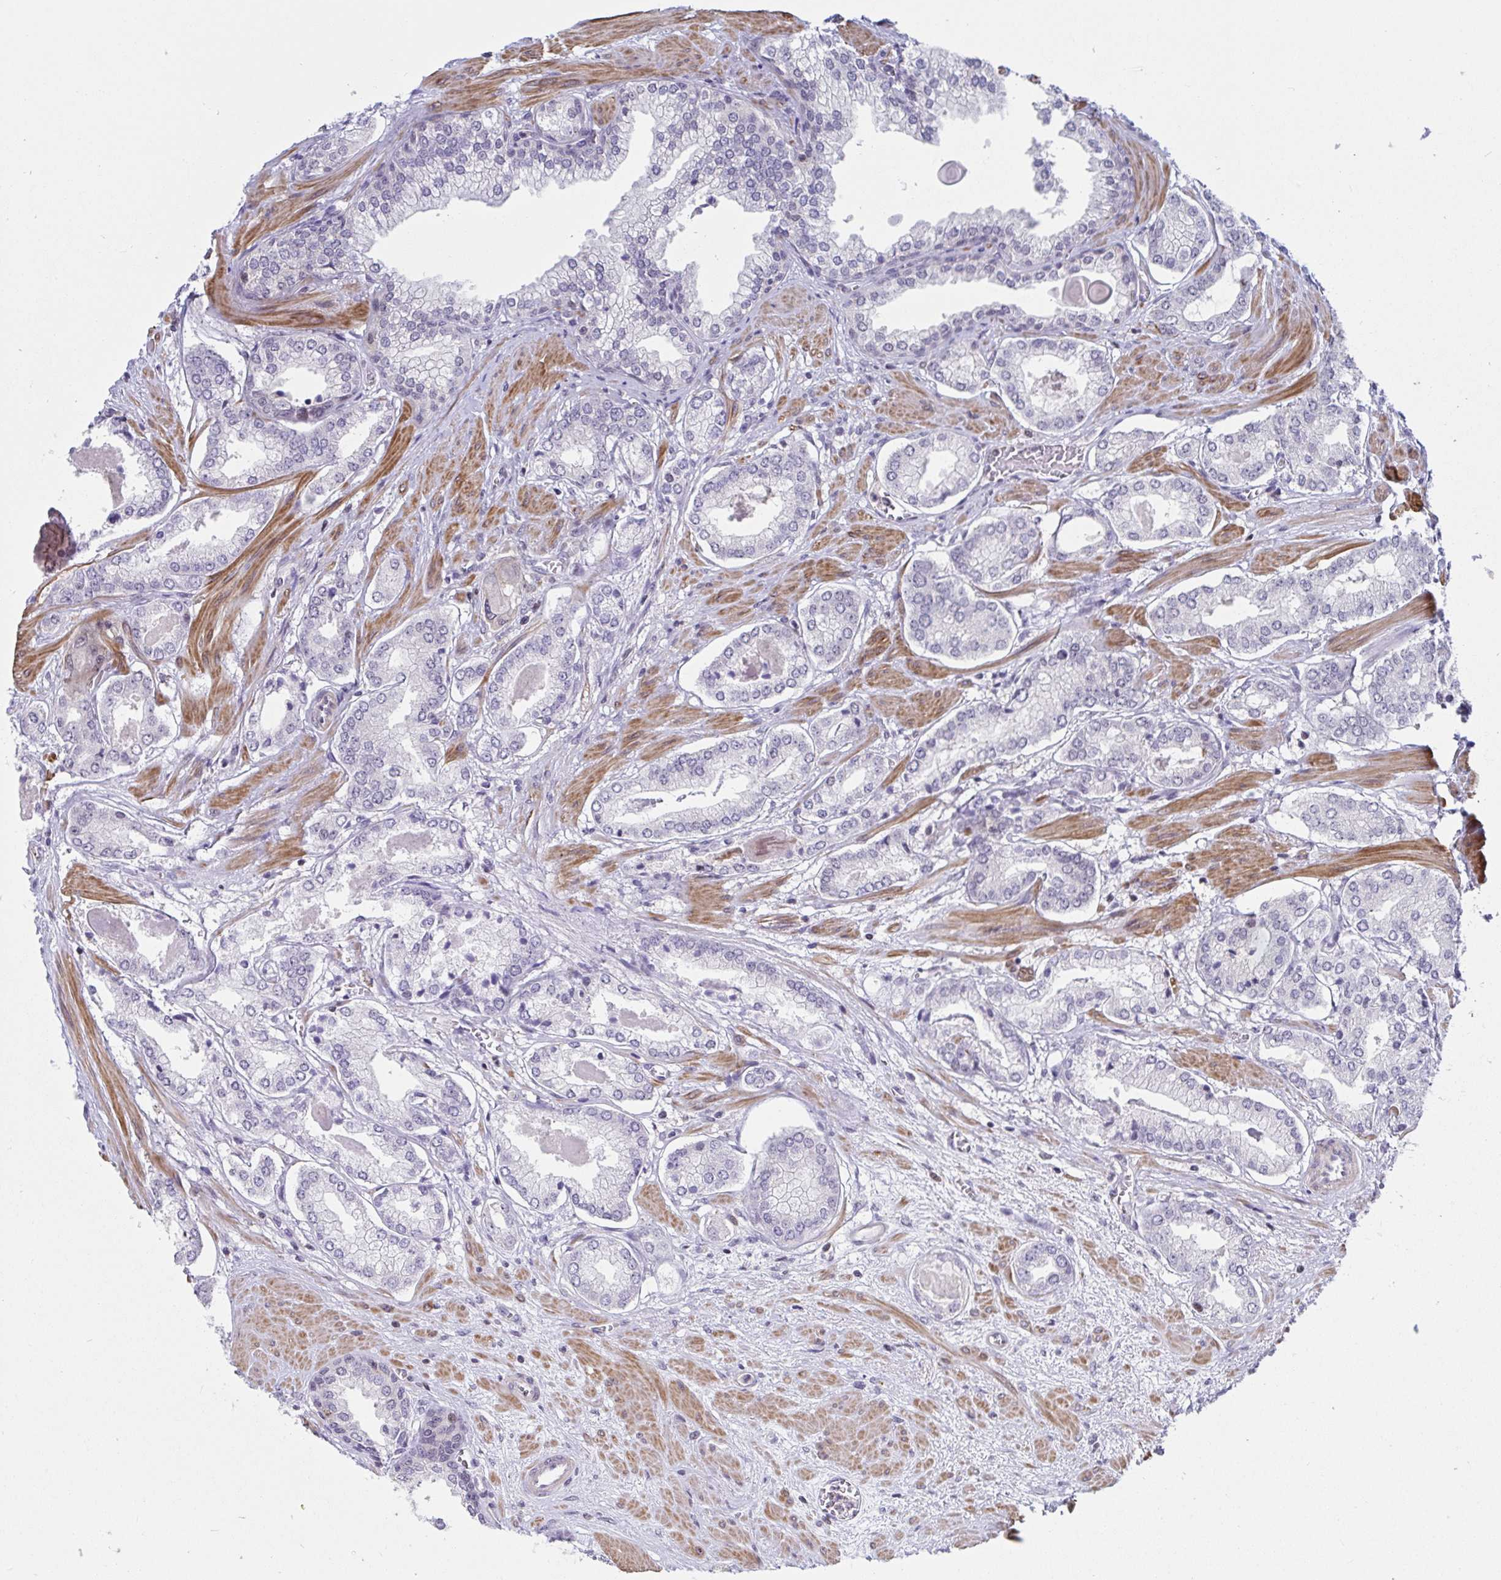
{"staining": {"intensity": "negative", "quantity": "none", "location": "none"}, "tissue": "prostate cancer", "cell_type": "Tumor cells", "image_type": "cancer", "snomed": [{"axis": "morphology", "description": "Adenocarcinoma, Low grade"}, {"axis": "topography", "description": "Prostate"}], "caption": "Immunohistochemical staining of prostate cancer demonstrates no significant expression in tumor cells.", "gene": "WDR72", "patient": {"sex": "male", "age": 64}}